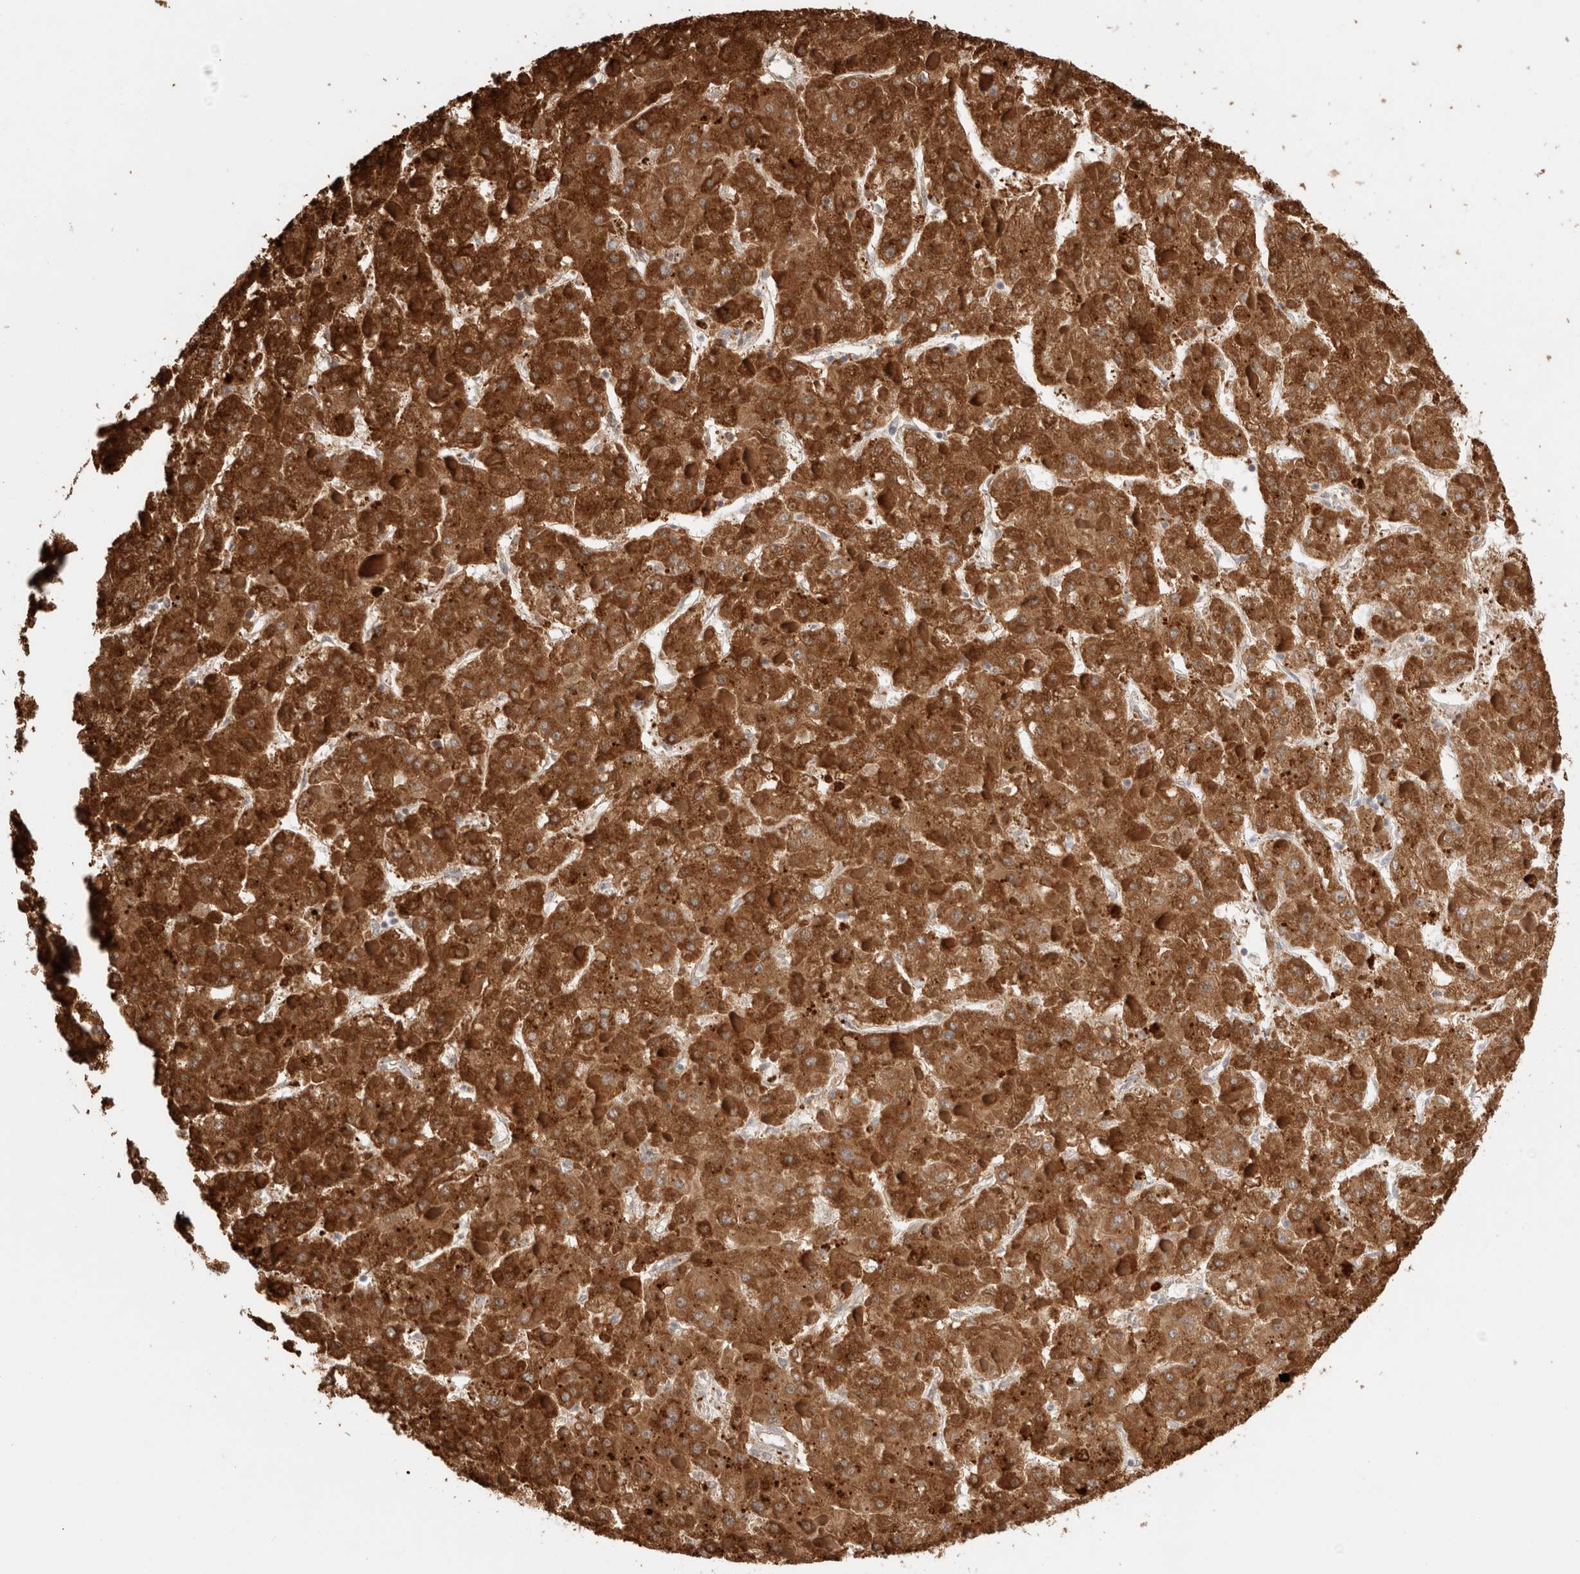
{"staining": {"intensity": "strong", "quantity": ">75%", "location": "cytoplasmic/membranous"}, "tissue": "liver cancer", "cell_type": "Tumor cells", "image_type": "cancer", "snomed": [{"axis": "morphology", "description": "Carcinoma, Hepatocellular, NOS"}, {"axis": "topography", "description": "Liver"}], "caption": "Liver hepatocellular carcinoma tissue exhibits strong cytoplasmic/membranous positivity in approximately >75% of tumor cells, visualized by immunohistochemistry.", "gene": "ACTL9", "patient": {"sex": "female", "age": 73}}